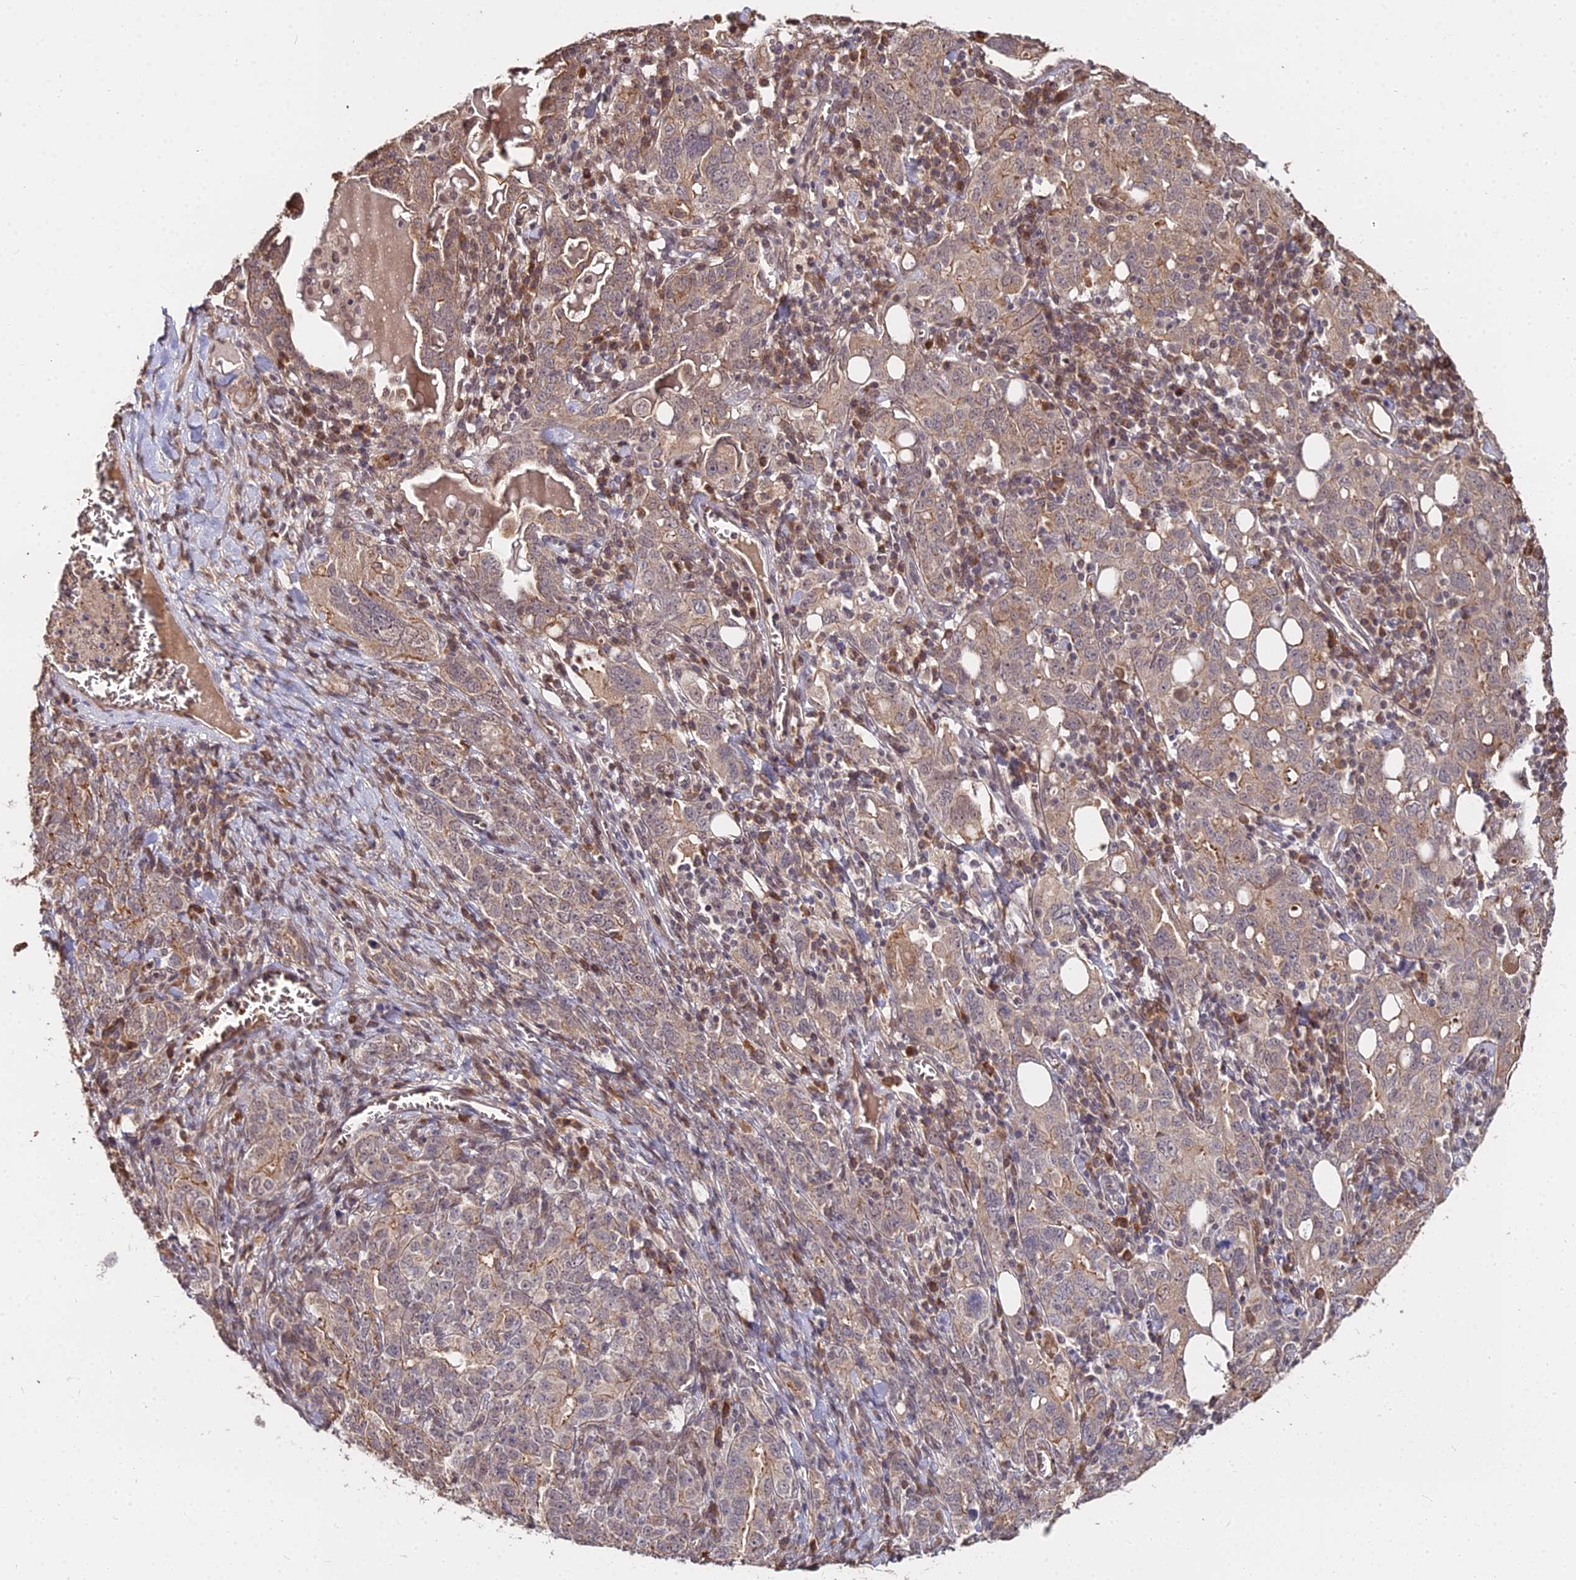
{"staining": {"intensity": "weak", "quantity": "25%-75%", "location": "cytoplasmic/membranous"}, "tissue": "ovarian cancer", "cell_type": "Tumor cells", "image_type": "cancer", "snomed": [{"axis": "morphology", "description": "Carcinoma, endometroid"}, {"axis": "topography", "description": "Ovary"}], "caption": "IHC micrograph of ovarian endometroid carcinoma stained for a protein (brown), which exhibits low levels of weak cytoplasmic/membranous staining in approximately 25%-75% of tumor cells.", "gene": "ZDBF2", "patient": {"sex": "female", "age": 62}}